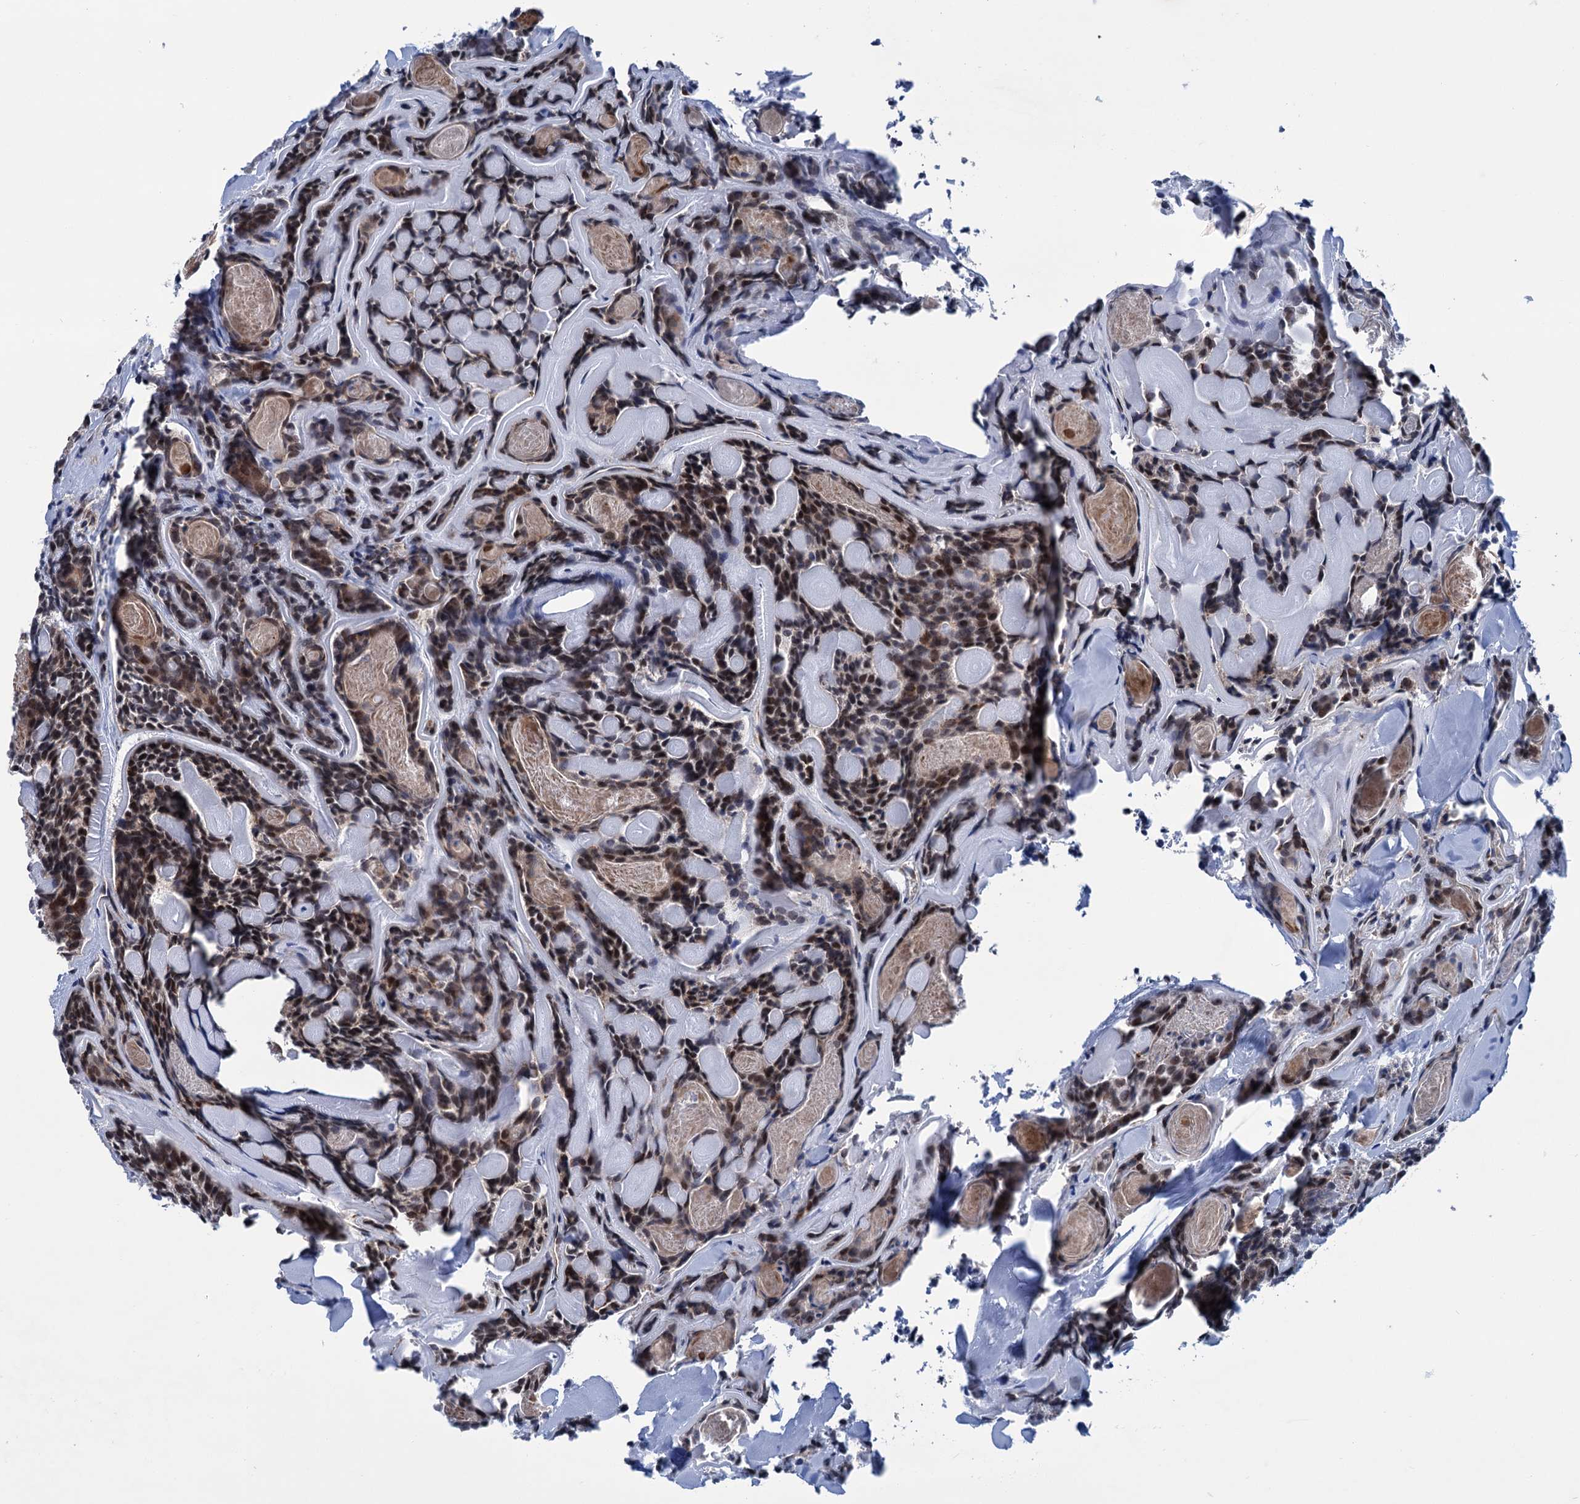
{"staining": {"intensity": "moderate", "quantity": "25%-75%", "location": "nuclear"}, "tissue": "head and neck cancer", "cell_type": "Tumor cells", "image_type": "cancer", "snomed": [{"axis": "morphology", "description": "Adenocarcinoma, NOS"}, {"axis": "topography", "description": "Salivary gland"}, {"axis": "topography", "description": "Head-Neck"}], "caption": "Immunohistochemical staining of head and neck cancer (adenocarcinoma) demonstrates medium levels of moderate nuclear protein staining in about 25%-75% of tumor cells.", "gene": "ELP4", "patient": {"sex": "female", "age": 63}}